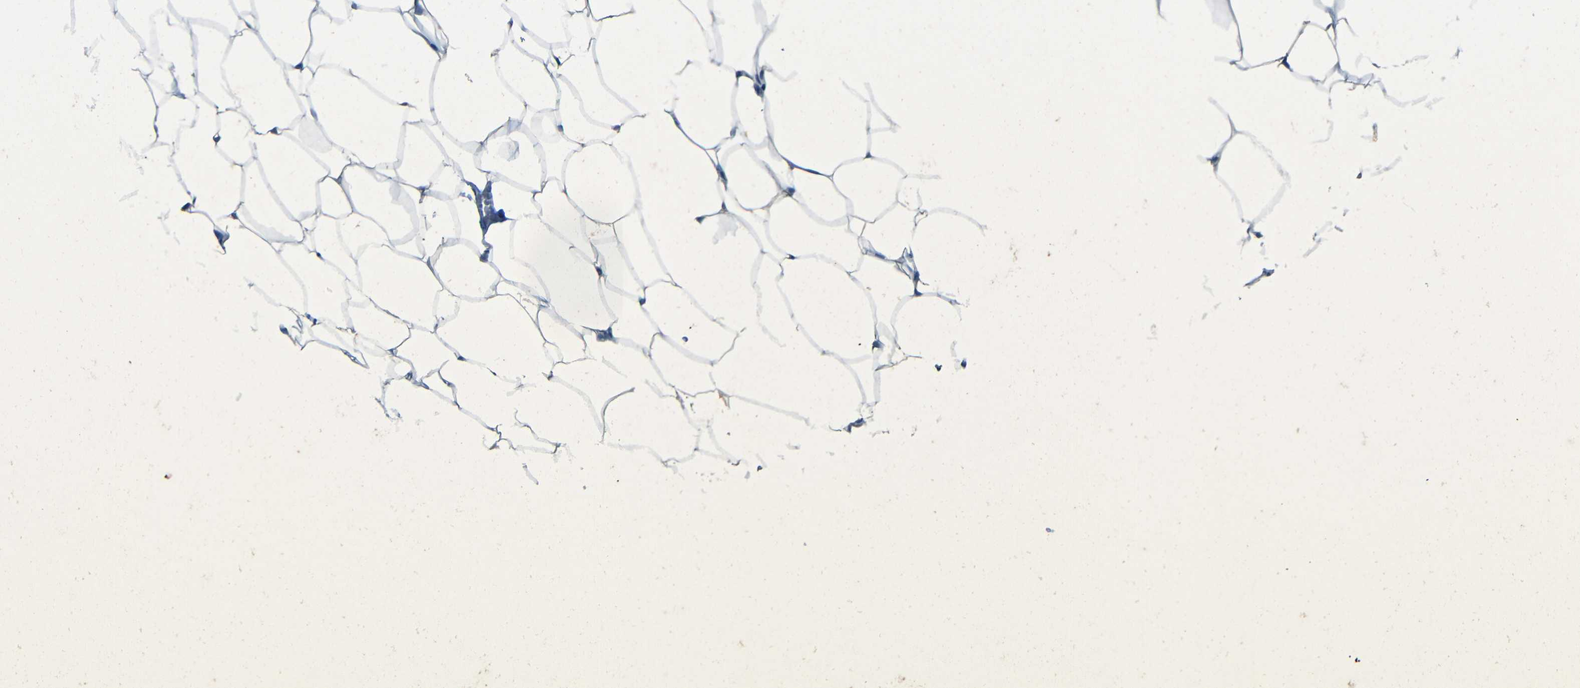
{"staining": {"intensity": "negative", "quantity": "none", "location": "none"}, "tissue": "adipose tissue", "cell_type": "Adipocytes", "image_type": "normal", "snomed": [{"axis": "morphology", "description": "Normal tissue, NOS"}, {"axis": "topography", "description": "Breast"}, {"axis": "topography", "description": "Adipose tissue"}], "caption": "This histopathology image is of benign adipose tissue stained with immunohistochemistry (IHC) to label a protein in brown with the nuclei are counter-stained blue. There is no expression in adipocytes.", "gene": "MAP2", "patient": {"sex": "female", "age": 25}}